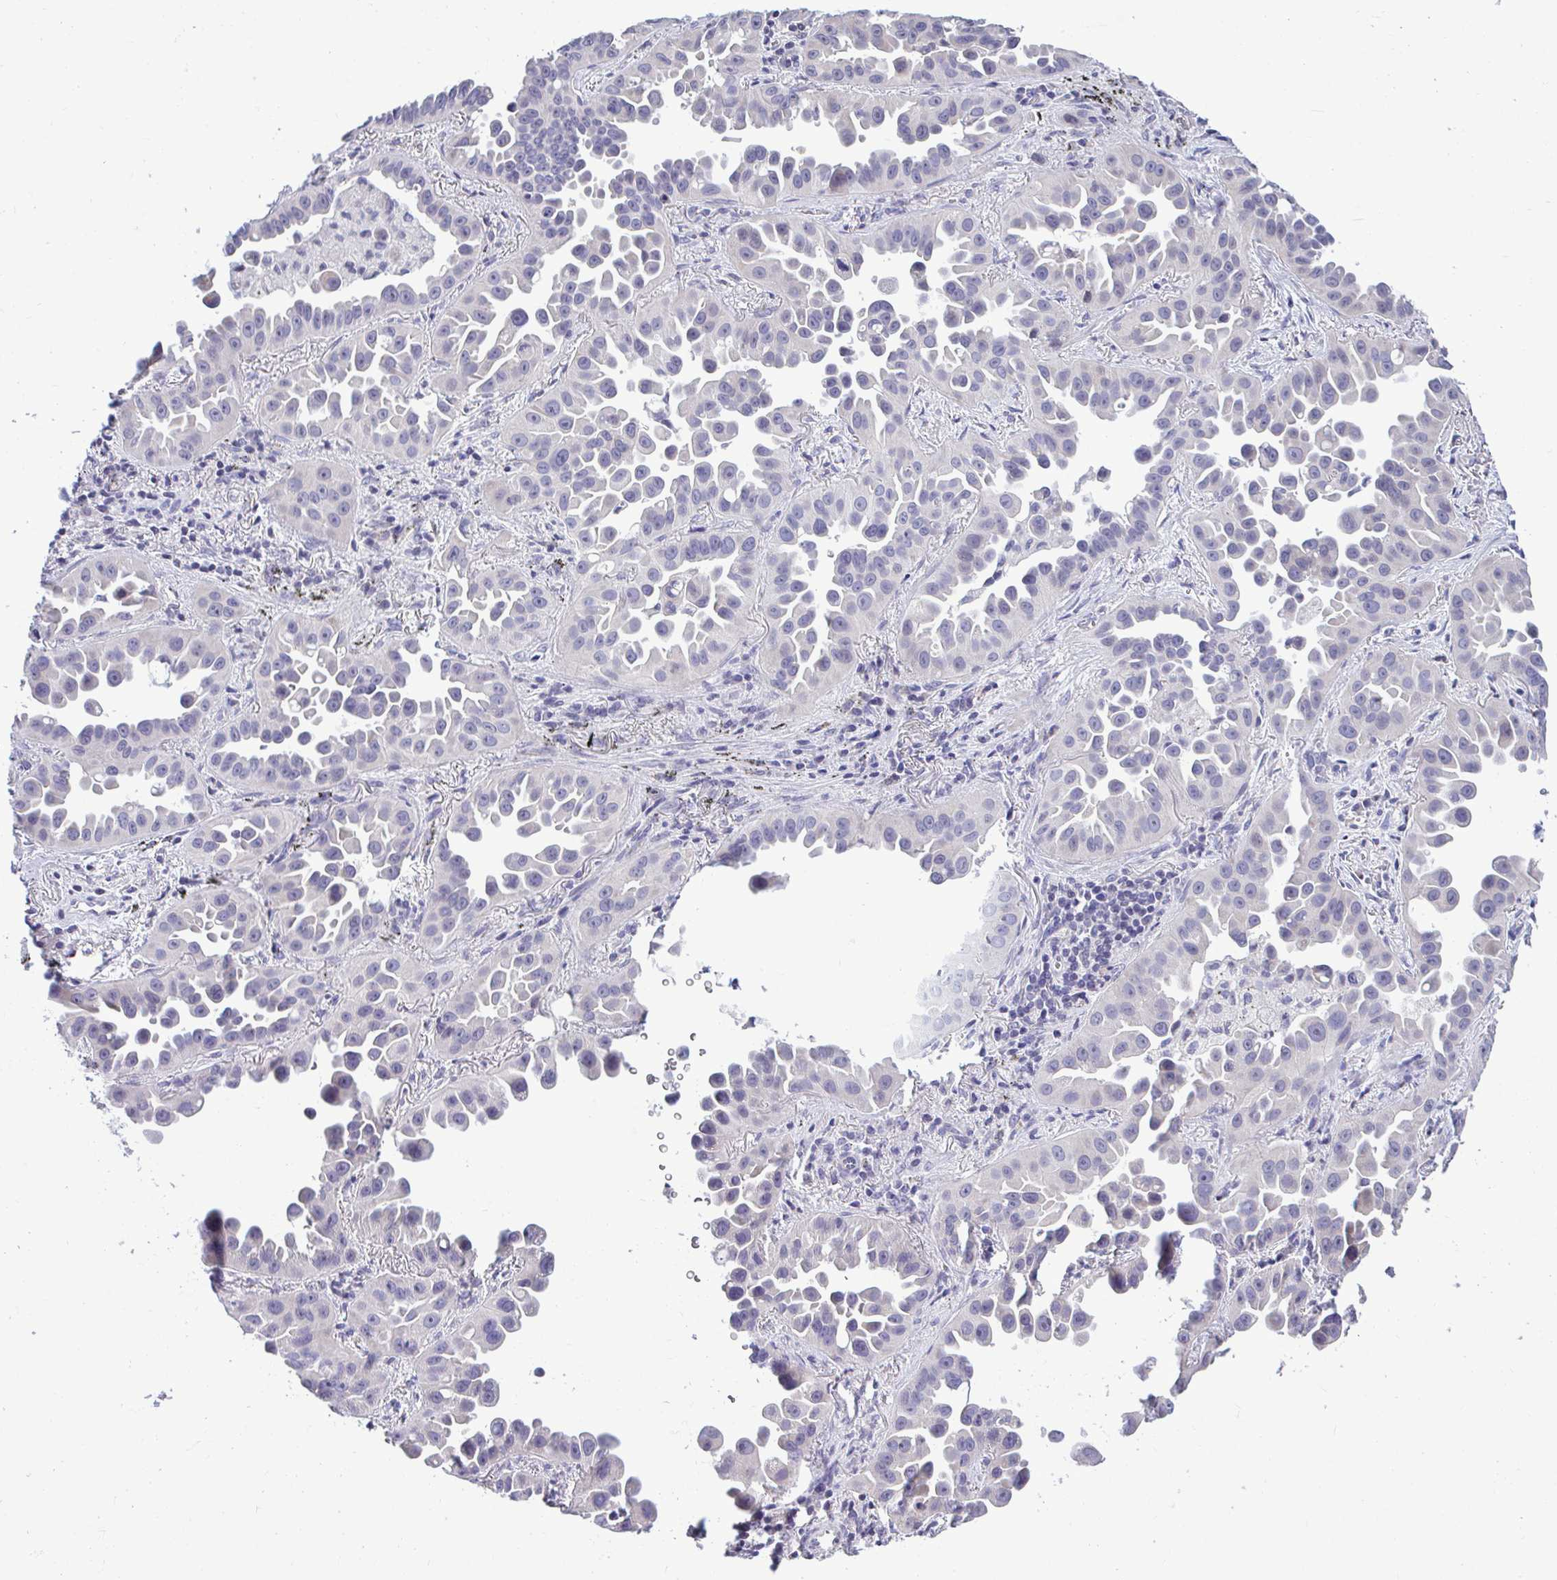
{"staining": {"intensity": "negative", "quantity": "none", "location": "none"}, "tissue": "lung cancer", "cell_type": "Tumor cells", "image_type": "cancer", "snomed": [{"axis": "morphology", "description": "Adenocarcinoma, NOS"}, {"axis": "topography", "description": "Lung"}], "caption": "There is no significant staining in tumor cells of adenocarcinoma (lung).", "gene": "PIGK", "patient": {"sex": "male", "age": 68}}